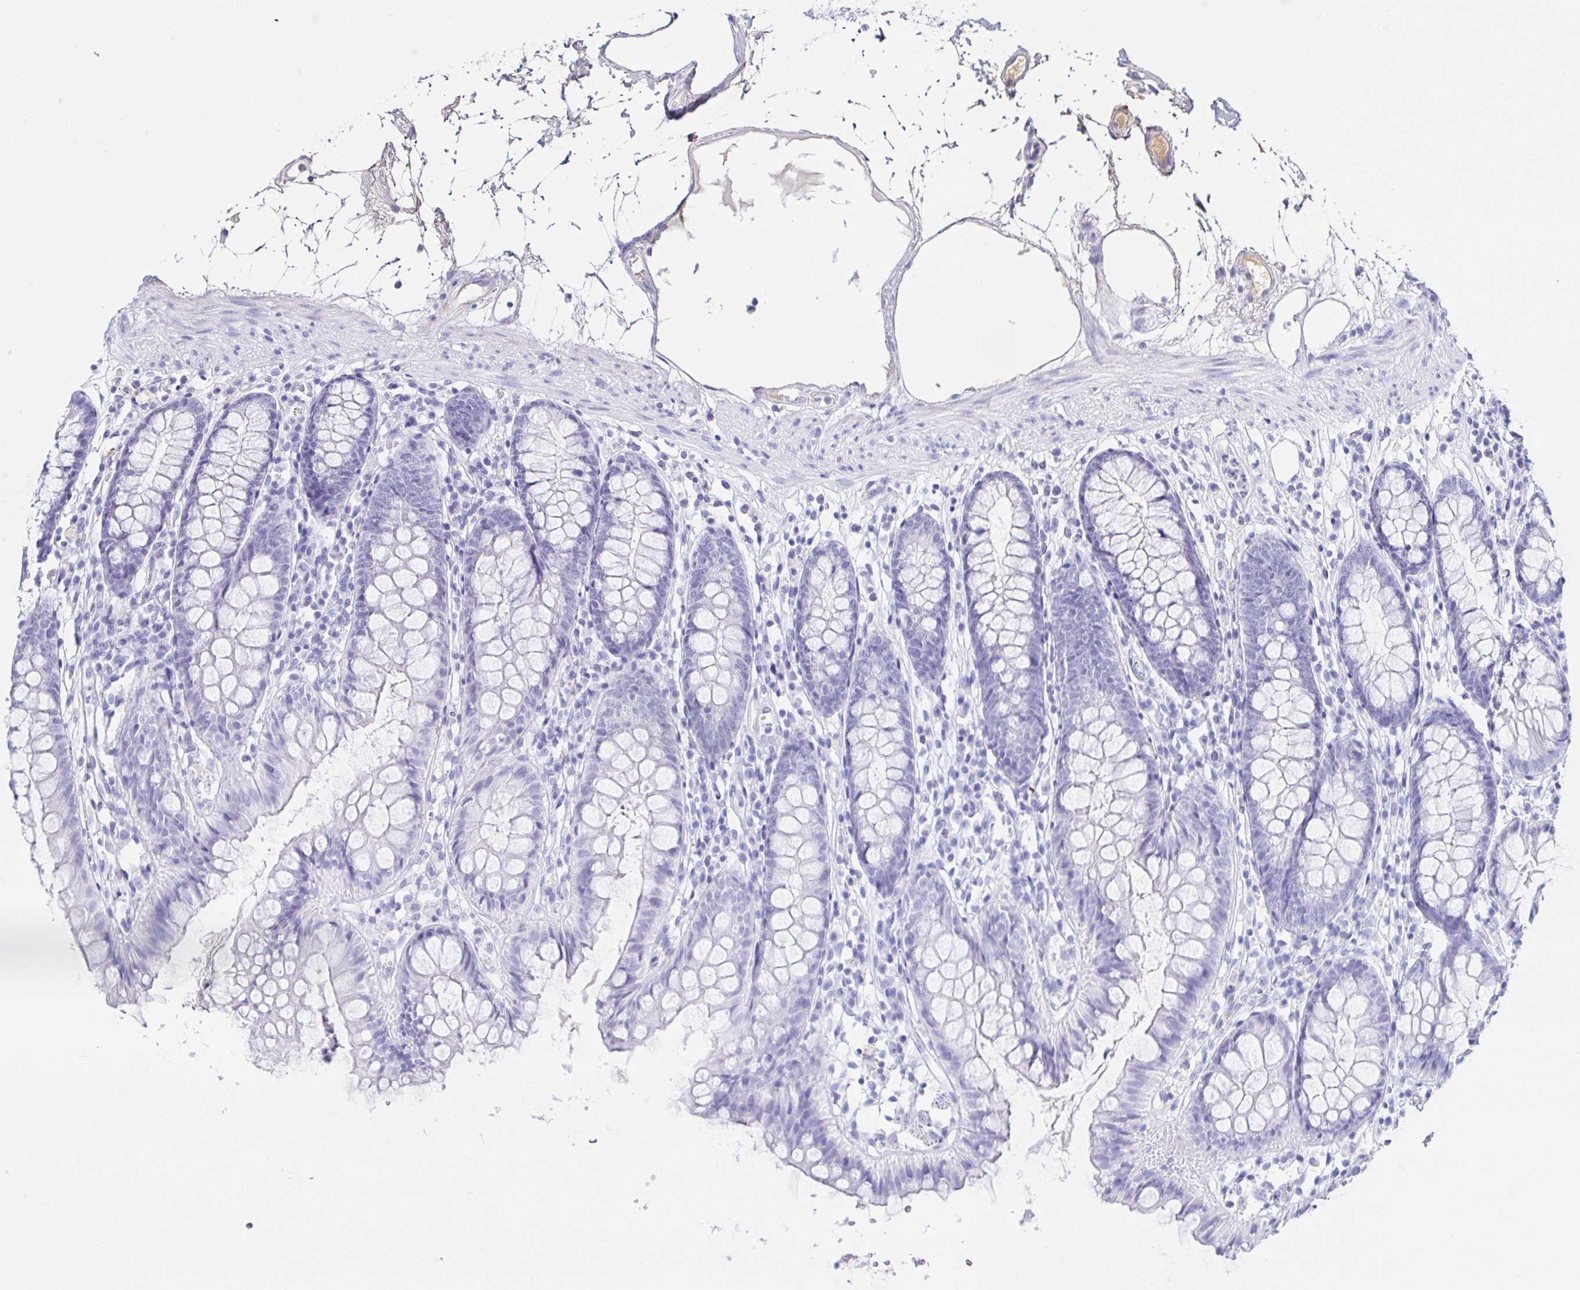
{"staining": {"intensity": "negative", "quantity": "none", "location": "none"}, "tissue": "colon", "cell_type": "Endothelial cells", "image_type": "normal", "snomed": [{"axis": "morphology", "description": "Normal tissue, NOS"}, {"axis": "topography", "description": "Colon"}], "caption": "High power microscopy micrograph of an IHC image of normal colon, revealing no significant staining in endothelial cells.", "gene": "SAA2", "patient": {"sex": "female", "age": 84}}